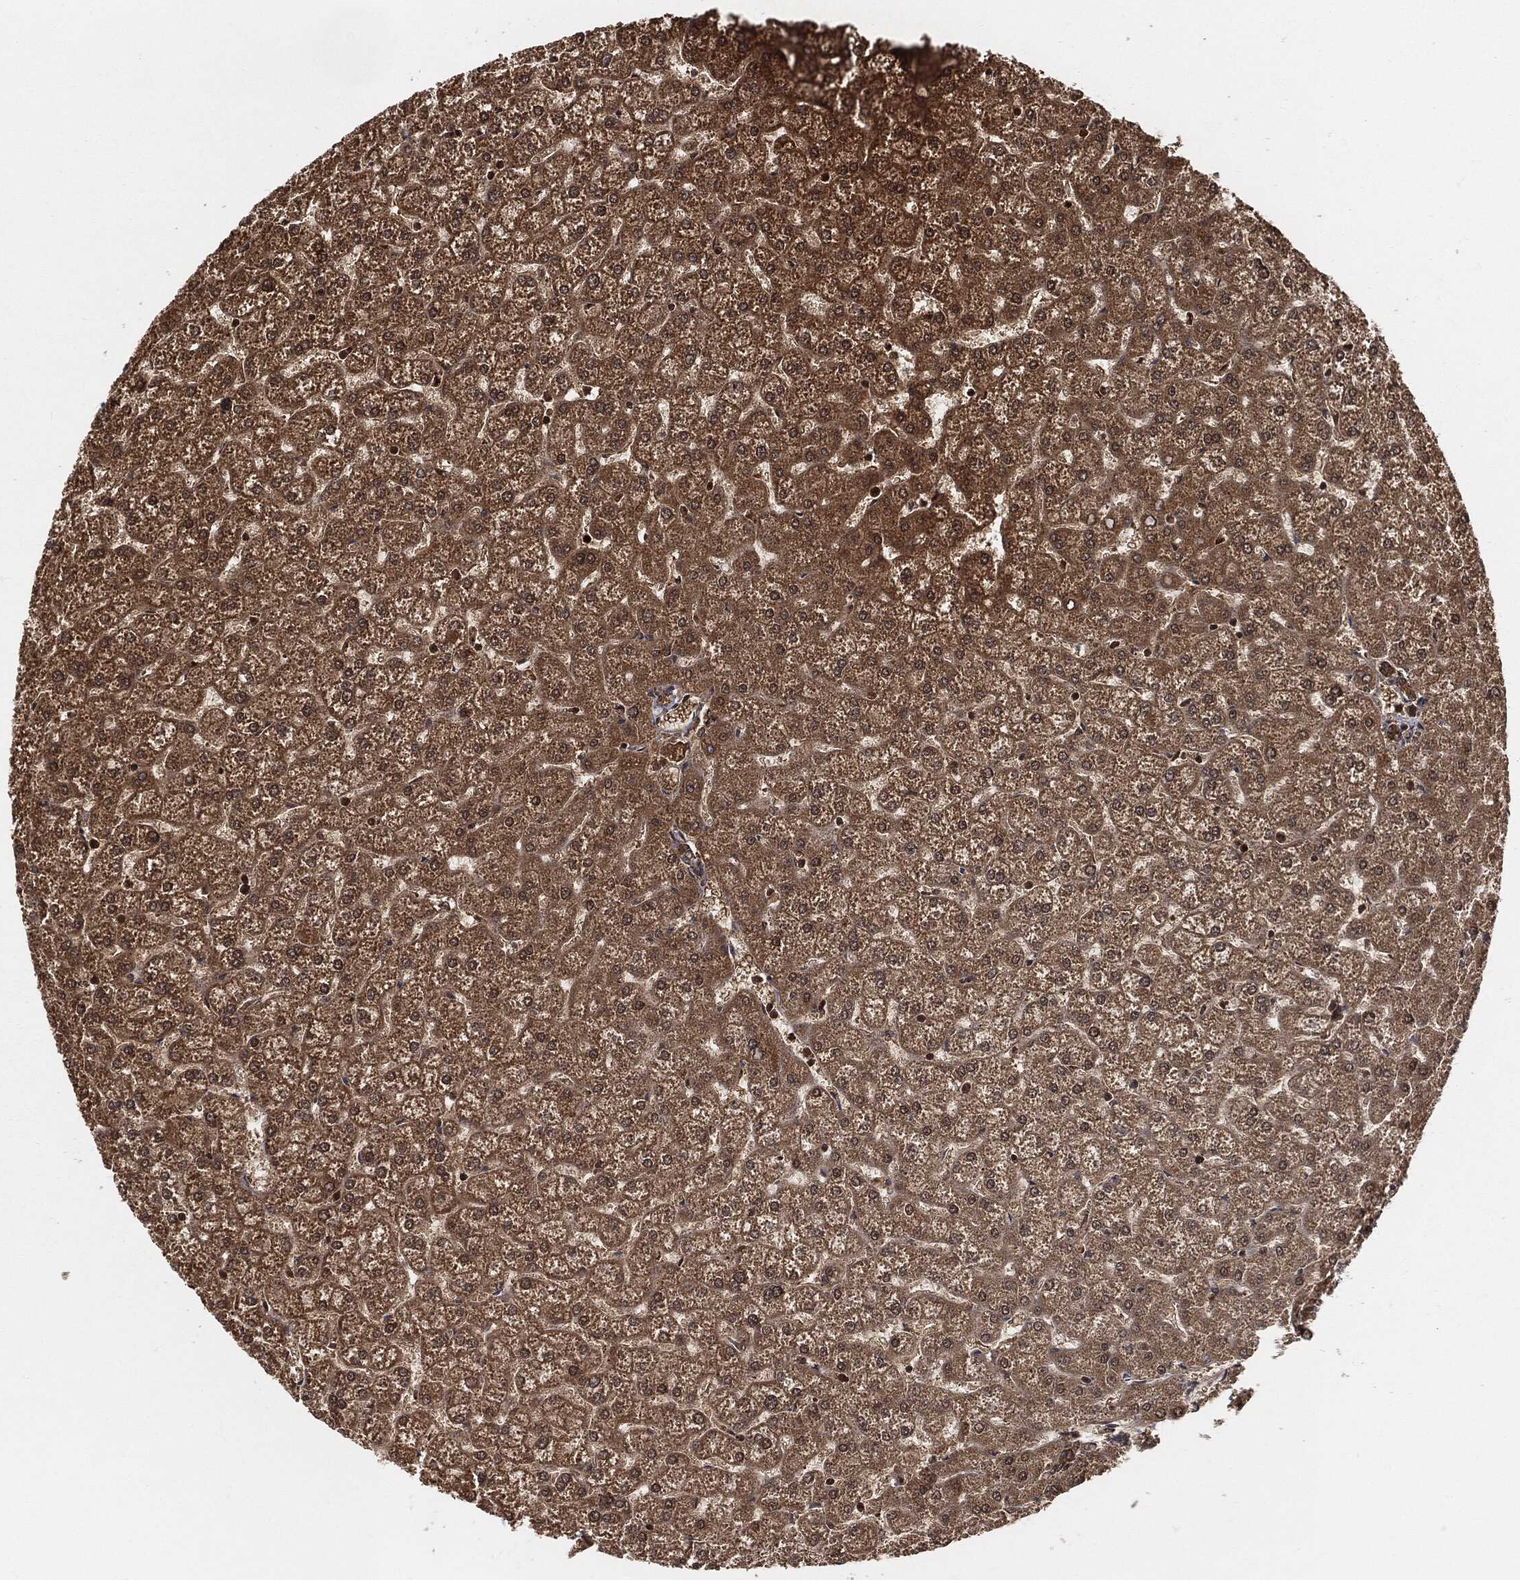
{"staining": {"intensity": "moderate", "quantity": ">75%", "location": "cytoplasmic/membranous"}, "tissue": "liver", "cell_type": "Cholangiocytes", "image_type": "normal", "snomed": [{"axis": "morphology", "description": "Normal tissue, NOS"}, {"axis": "topography", "description": "Liver"}], "caption": "Protein analysis of benign liver exhibits moderate cytoplasmic/membranous expression in approximately >75% of cholangiocytes. (brown staining indicates protein expression, while blue staining denotes nuclei).", "gene": "CUTA", "patient": {"sex": "female", "age": 32}}